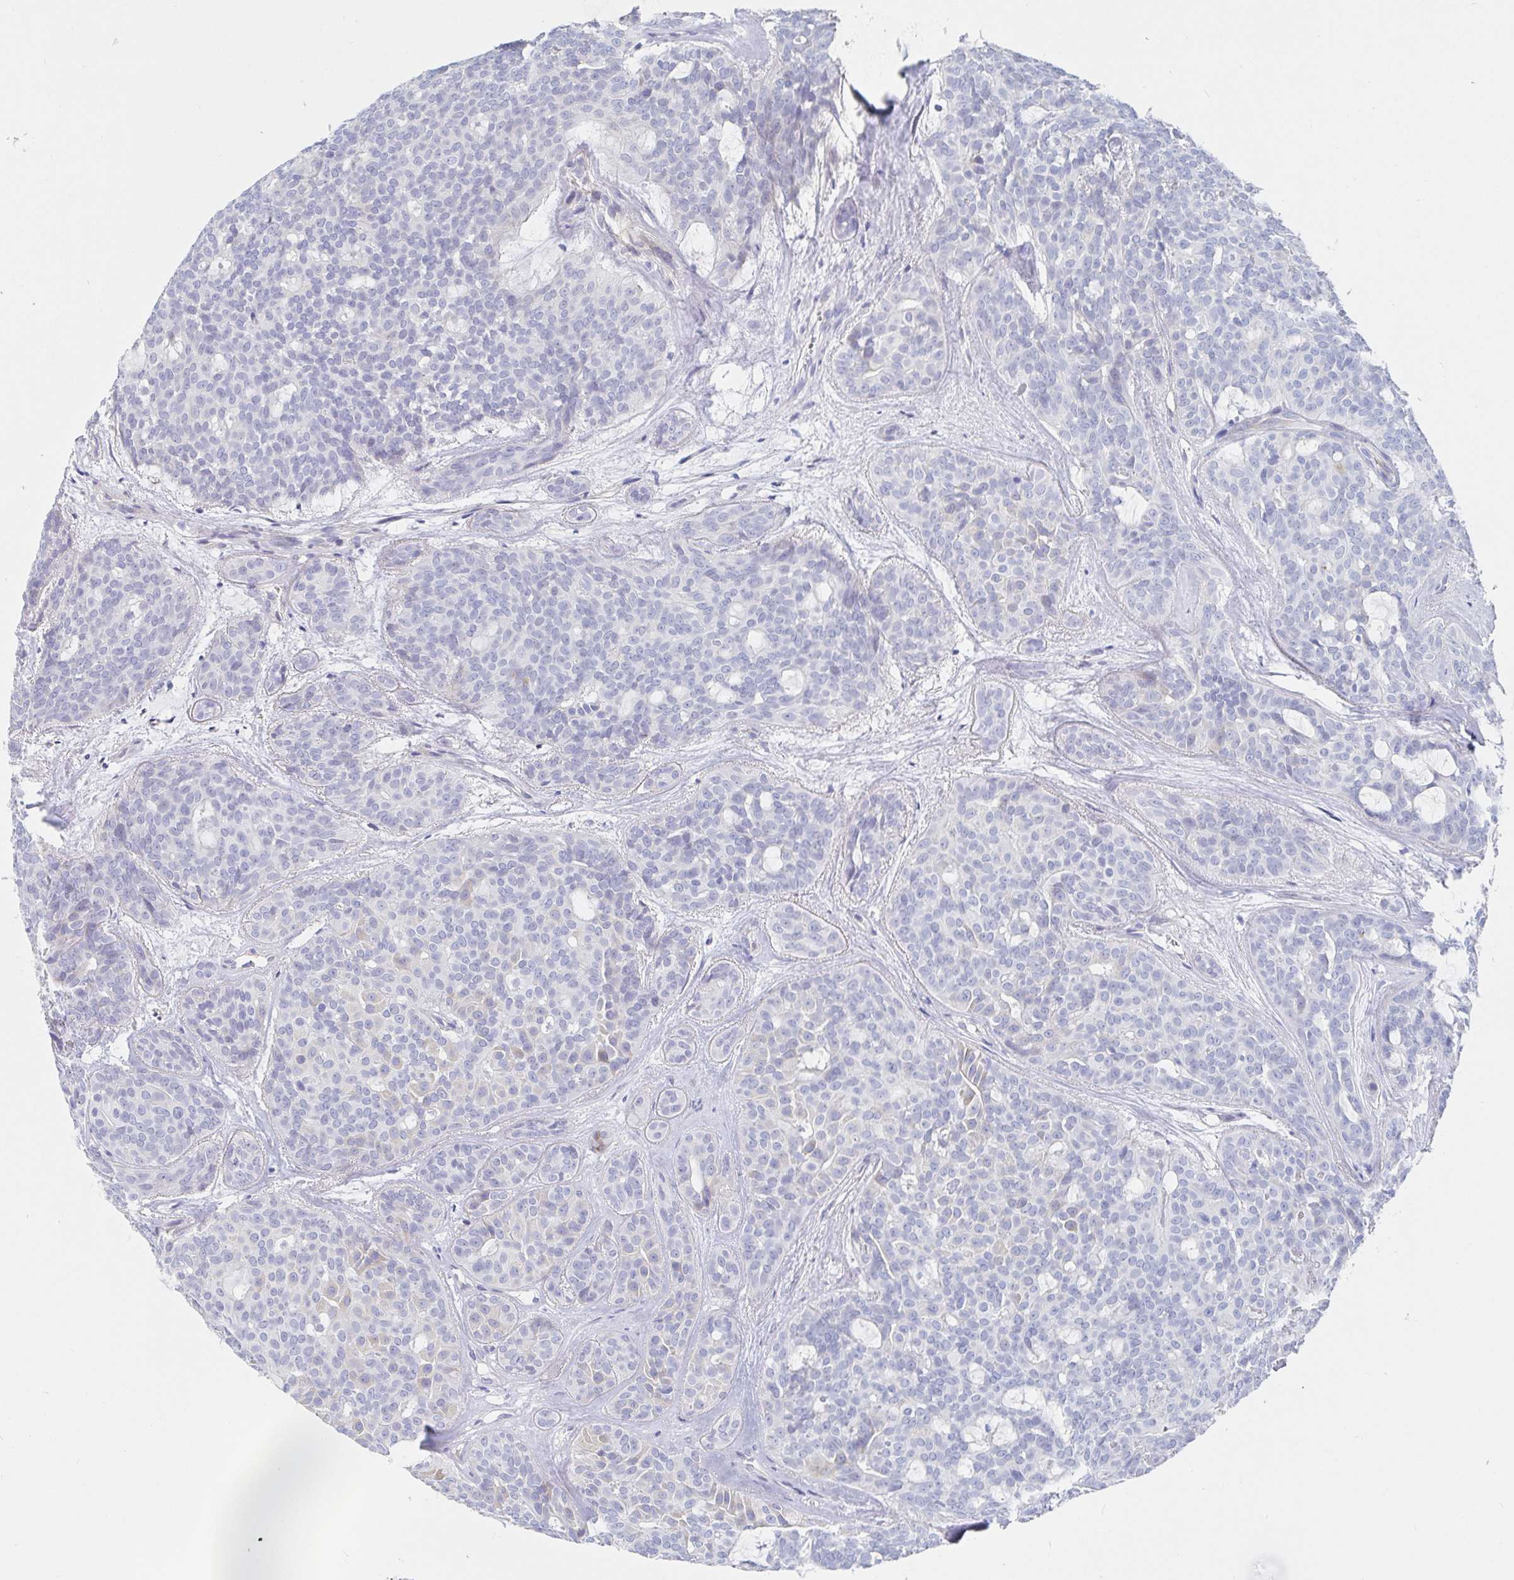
{"staining": {"intensity": "negative", "quantity": "none", "location": "none"}, "tissue": "head and neck cancer", "cell_type": "Tumor cells", "image_type": "cancer", "snomed": [{"axis": "morphology", "description": "Adenocarcinoma, NOS"}, {"axis": "topography", "description": "Head-Neck"}], "caption": "This is an IHC photomicrograph of head and neck cancer (adenocarcinoma). There is no expression in tumor cells.", "gene": "PACSIN1", "patient": {"sex": "male", "age": 66}}